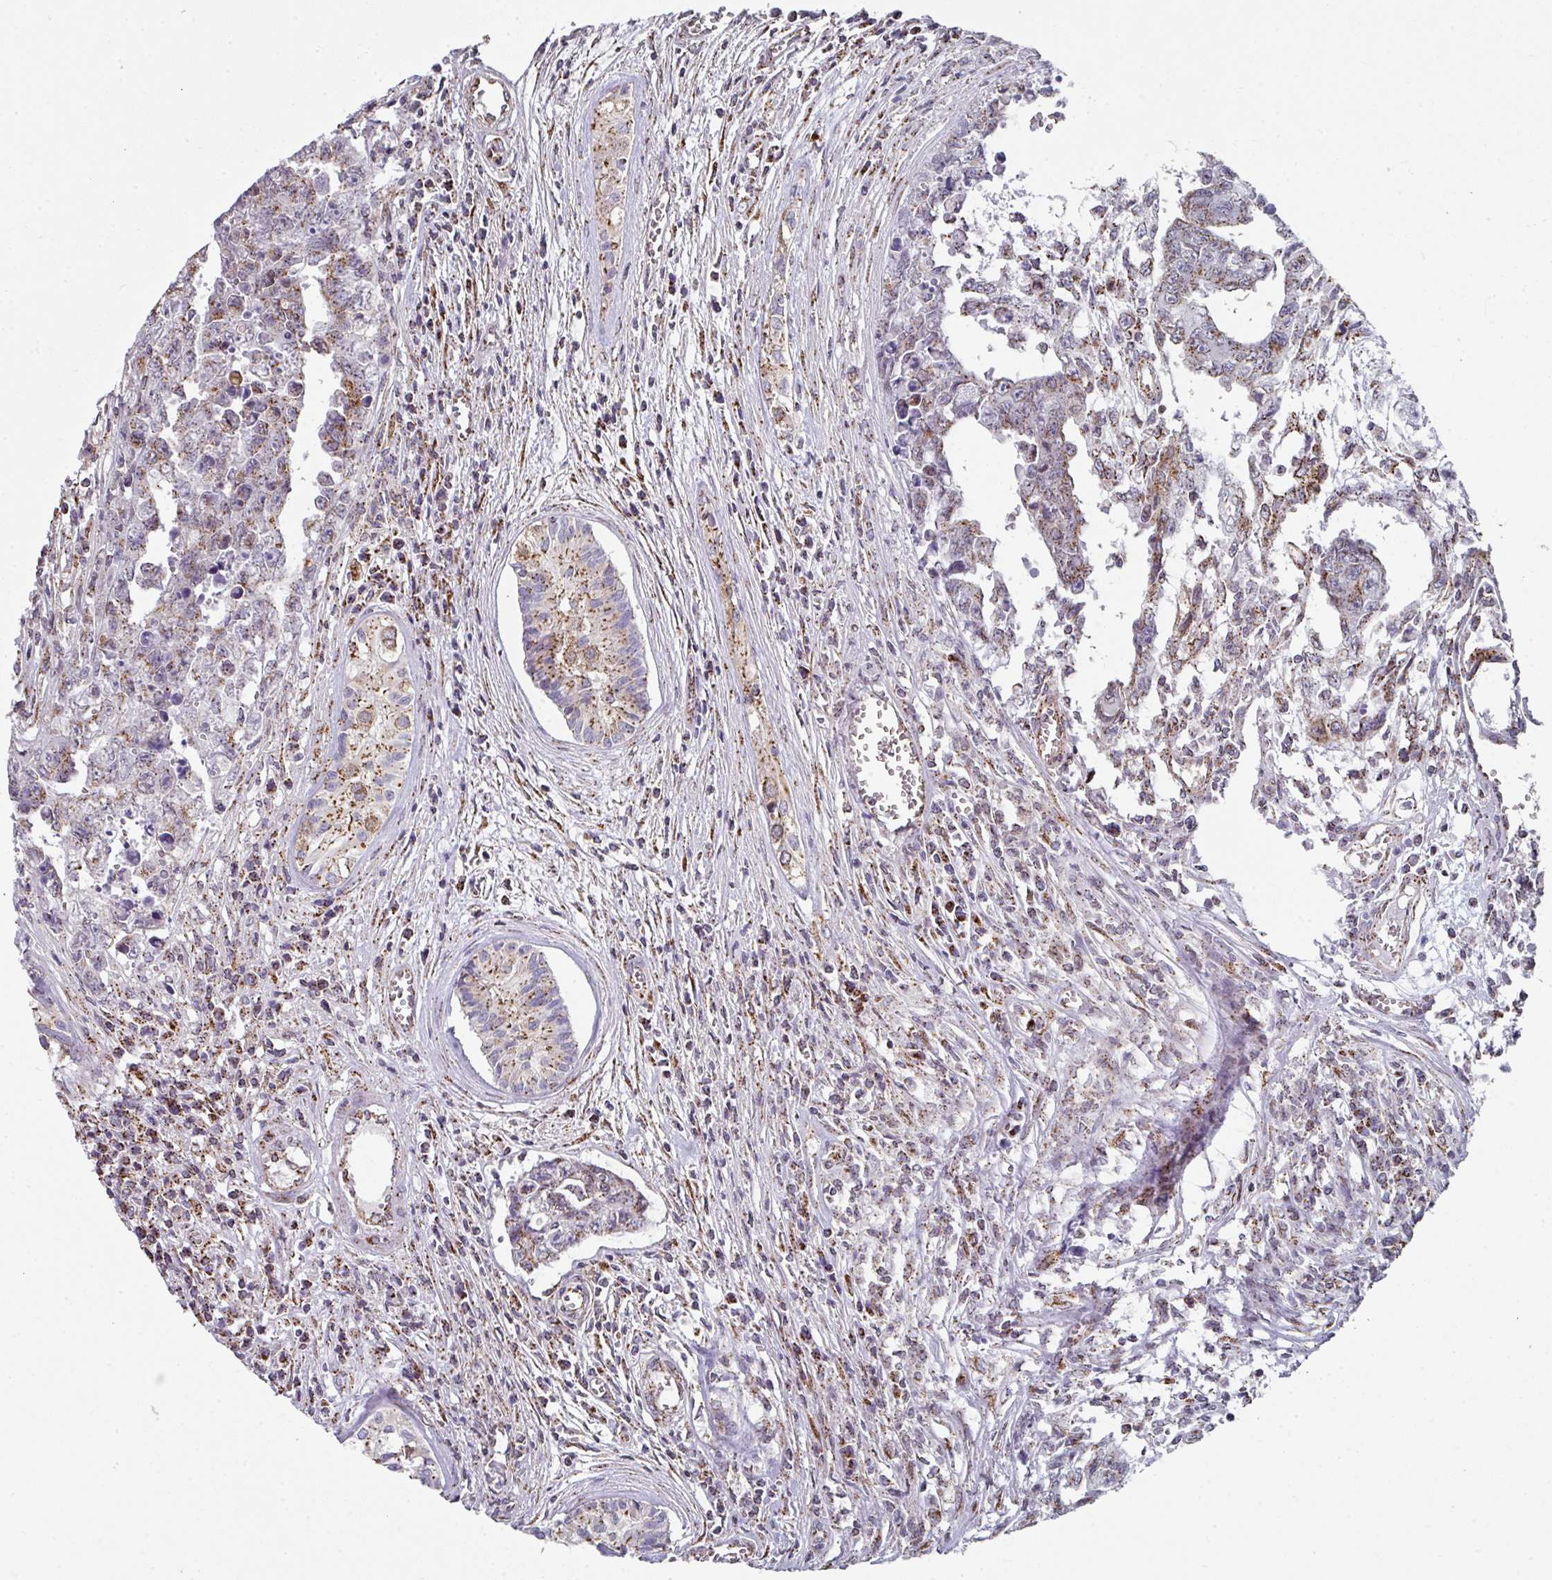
{"staining": {"intensity": "moderate", "quantity": "25%-75%", "location": "cytoplasmic/membranous"}, "tissue": "testis cancer", "cell_type": "Tumor cells", "image_type": "cancer", "snomed": [{"axis": "morphology", "description": "Carcinoma, Embryonal, NOS"}, {"axis": "topography", "description": "Testis"}], "caption": "Immunohistochemistry (IHC) histopathology image of human testis embryonal carcinoma stained for a protein (brown), which shows medium levels of moderate cytoplasmic/membranous expression in approximately 25%-75% of tumor cells.", "gene": "CCDC85B", "patient": {"sex": "male", "age": 24}}